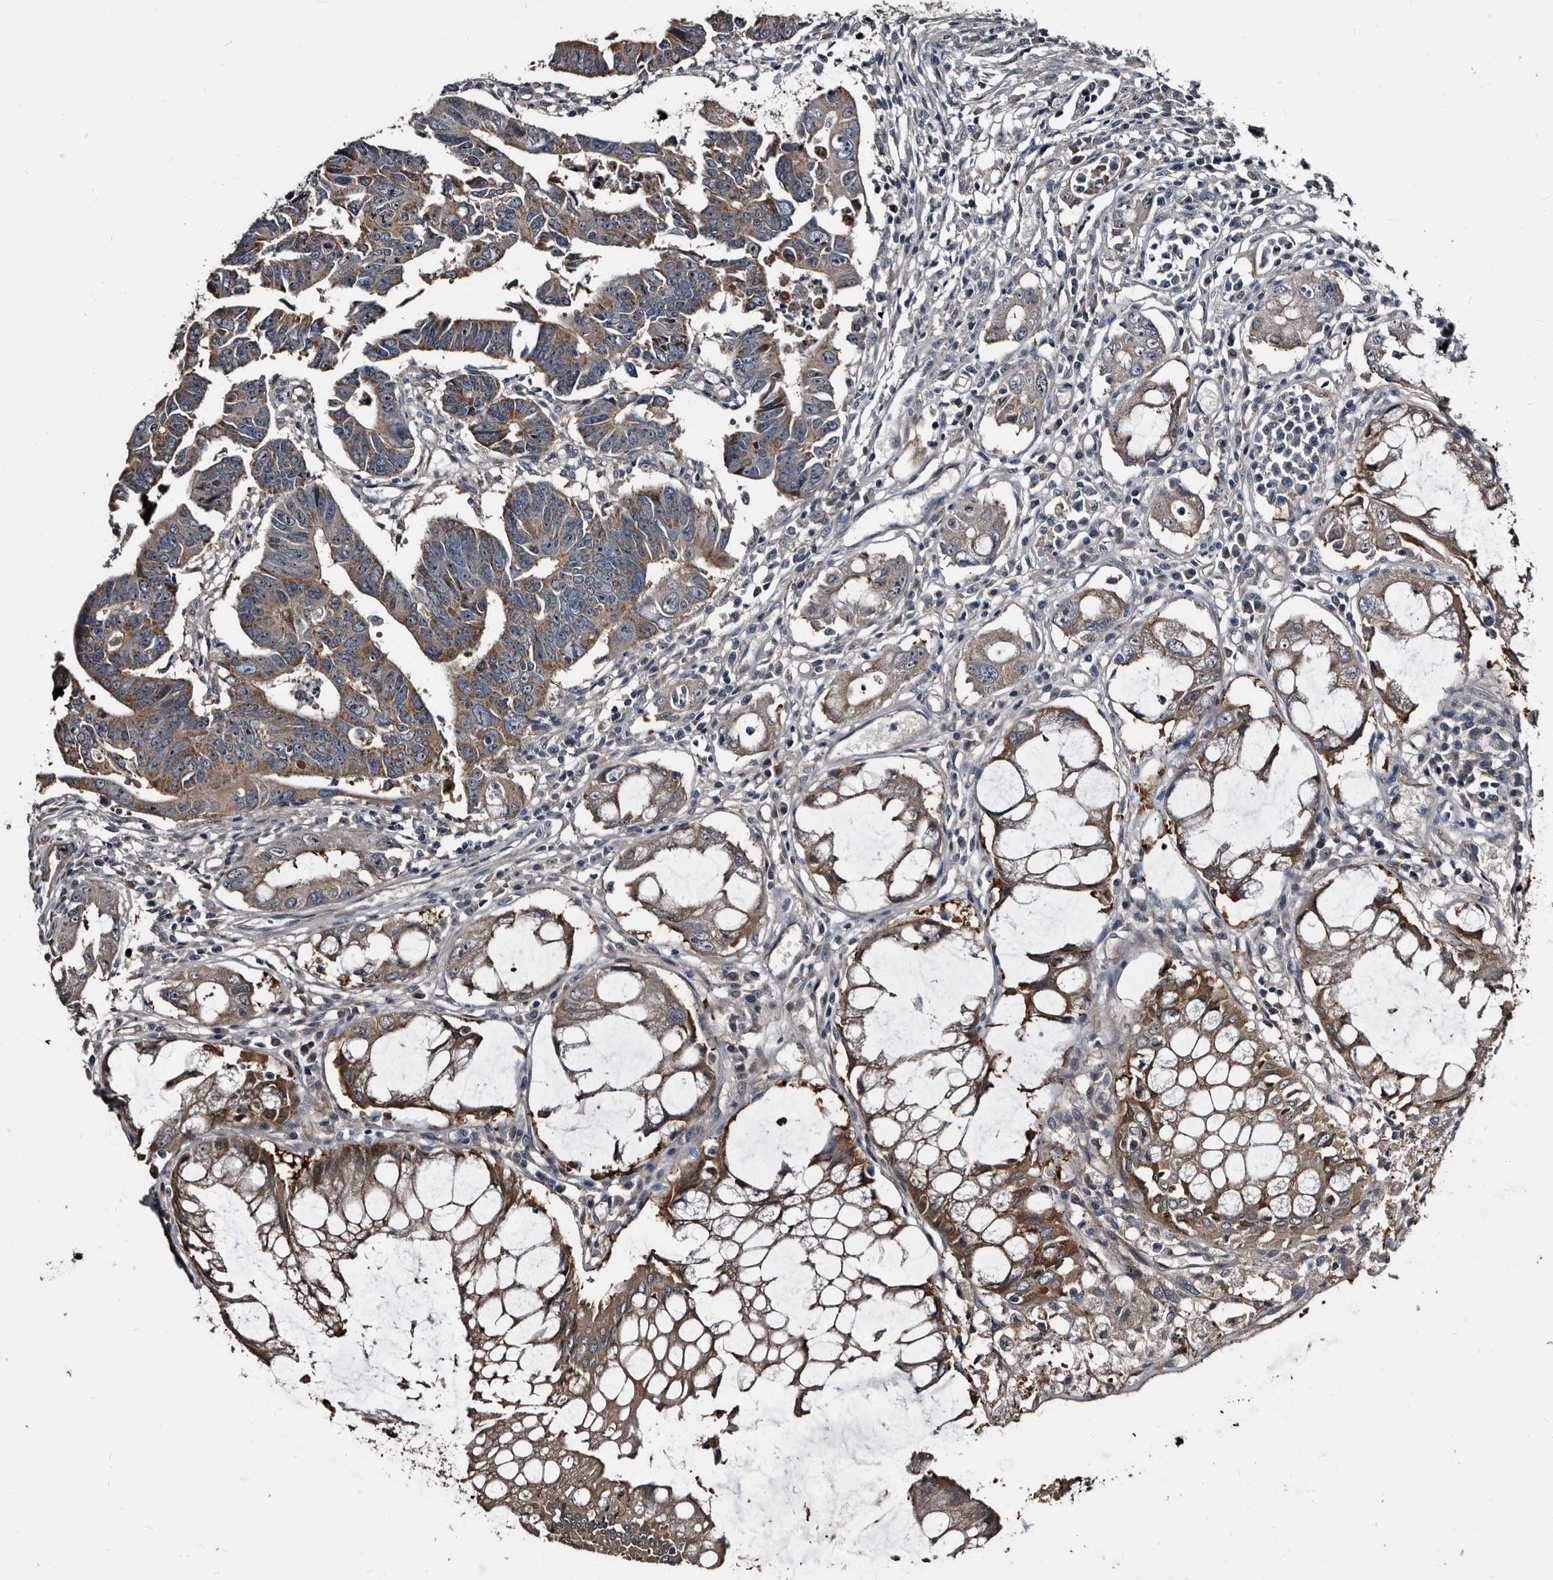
{"staining": {"intensity": "moderate", "quantity": "25%-75%", "location": "cytoplasmic/membranous"}, "tissue": "colorectal cancer", "cell_type": "Tumor cells", "image_type": "cancer", "snomed": [{"axis": "morphology", "description": "Adenocarcinoma, NOS"}, {"axis": "topography", "description": "Rectum"}], "caption": "Moderate cytoplasmic/membranous protein positivity is seen in approximately 25%-75% of tumor cells in colorectal cancer (adenocarcinoma). The protein is stained brown, and the nuclei are stained in blue (DAB (3,3'-diaminobenzidine) IHC with brightfield microscopy, high magnification).", "gene": "DHPS", "patient": {"sex": "female", "age": 65}}